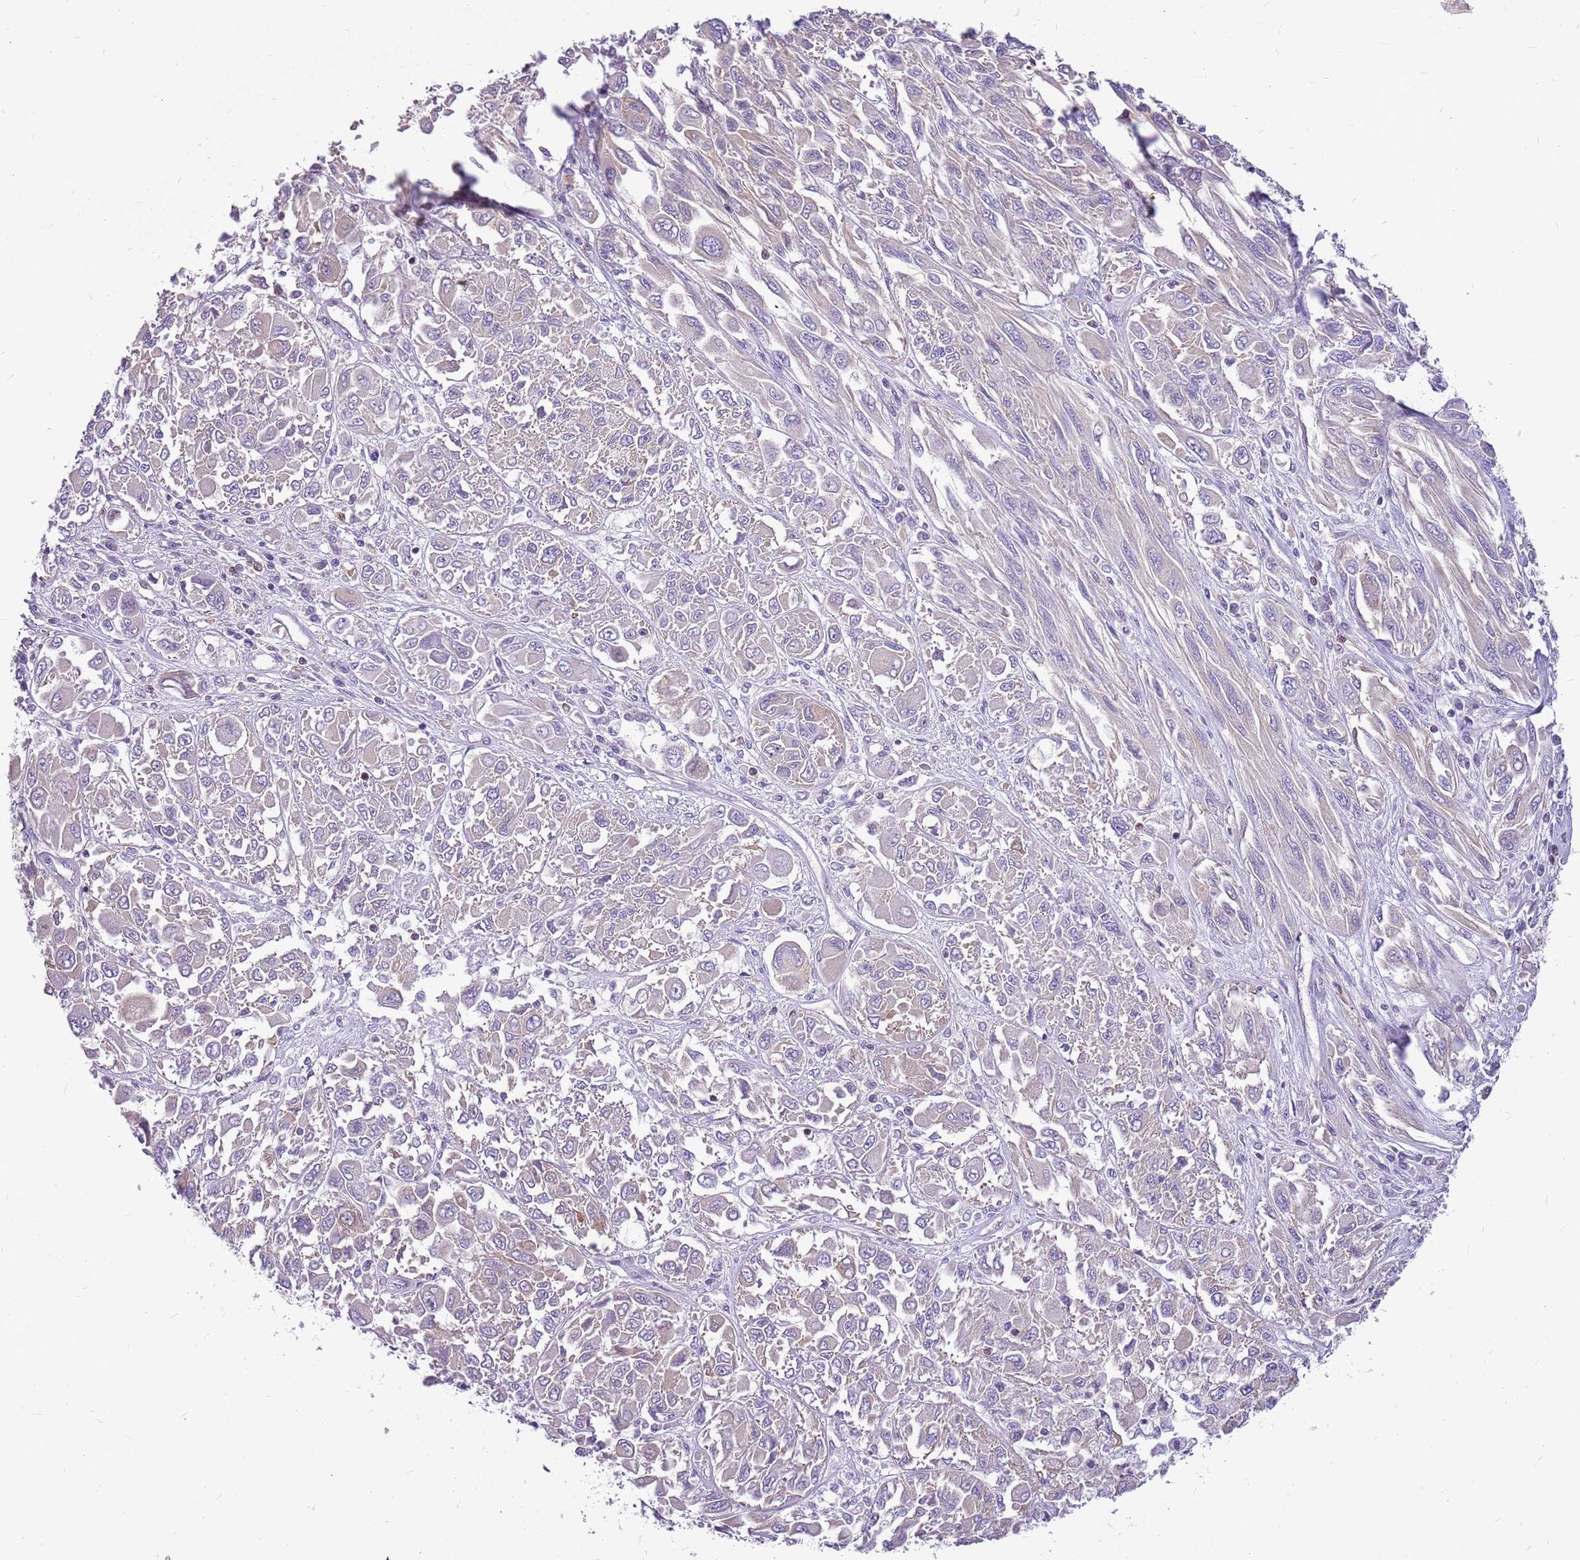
{"staining": {"intensity": "weak", "quantity": "<25%", "location": "cytoplasmic/membranous"}, "tissue": "melanoma", "cell_type": "Tumor cells", "image_type": "cancer", "snomed": [{"axis": "morphology", "description": "Malignant melanoma, NOS"}, {"axis": "topography", "description": "Skin"}], "caption": "Human melanoma stained for a protein using immunohistochemistry demonstrates no positivity in tumor cells.", "gene": "WDR90", "patient": {"sex": "female", "age": 91}}